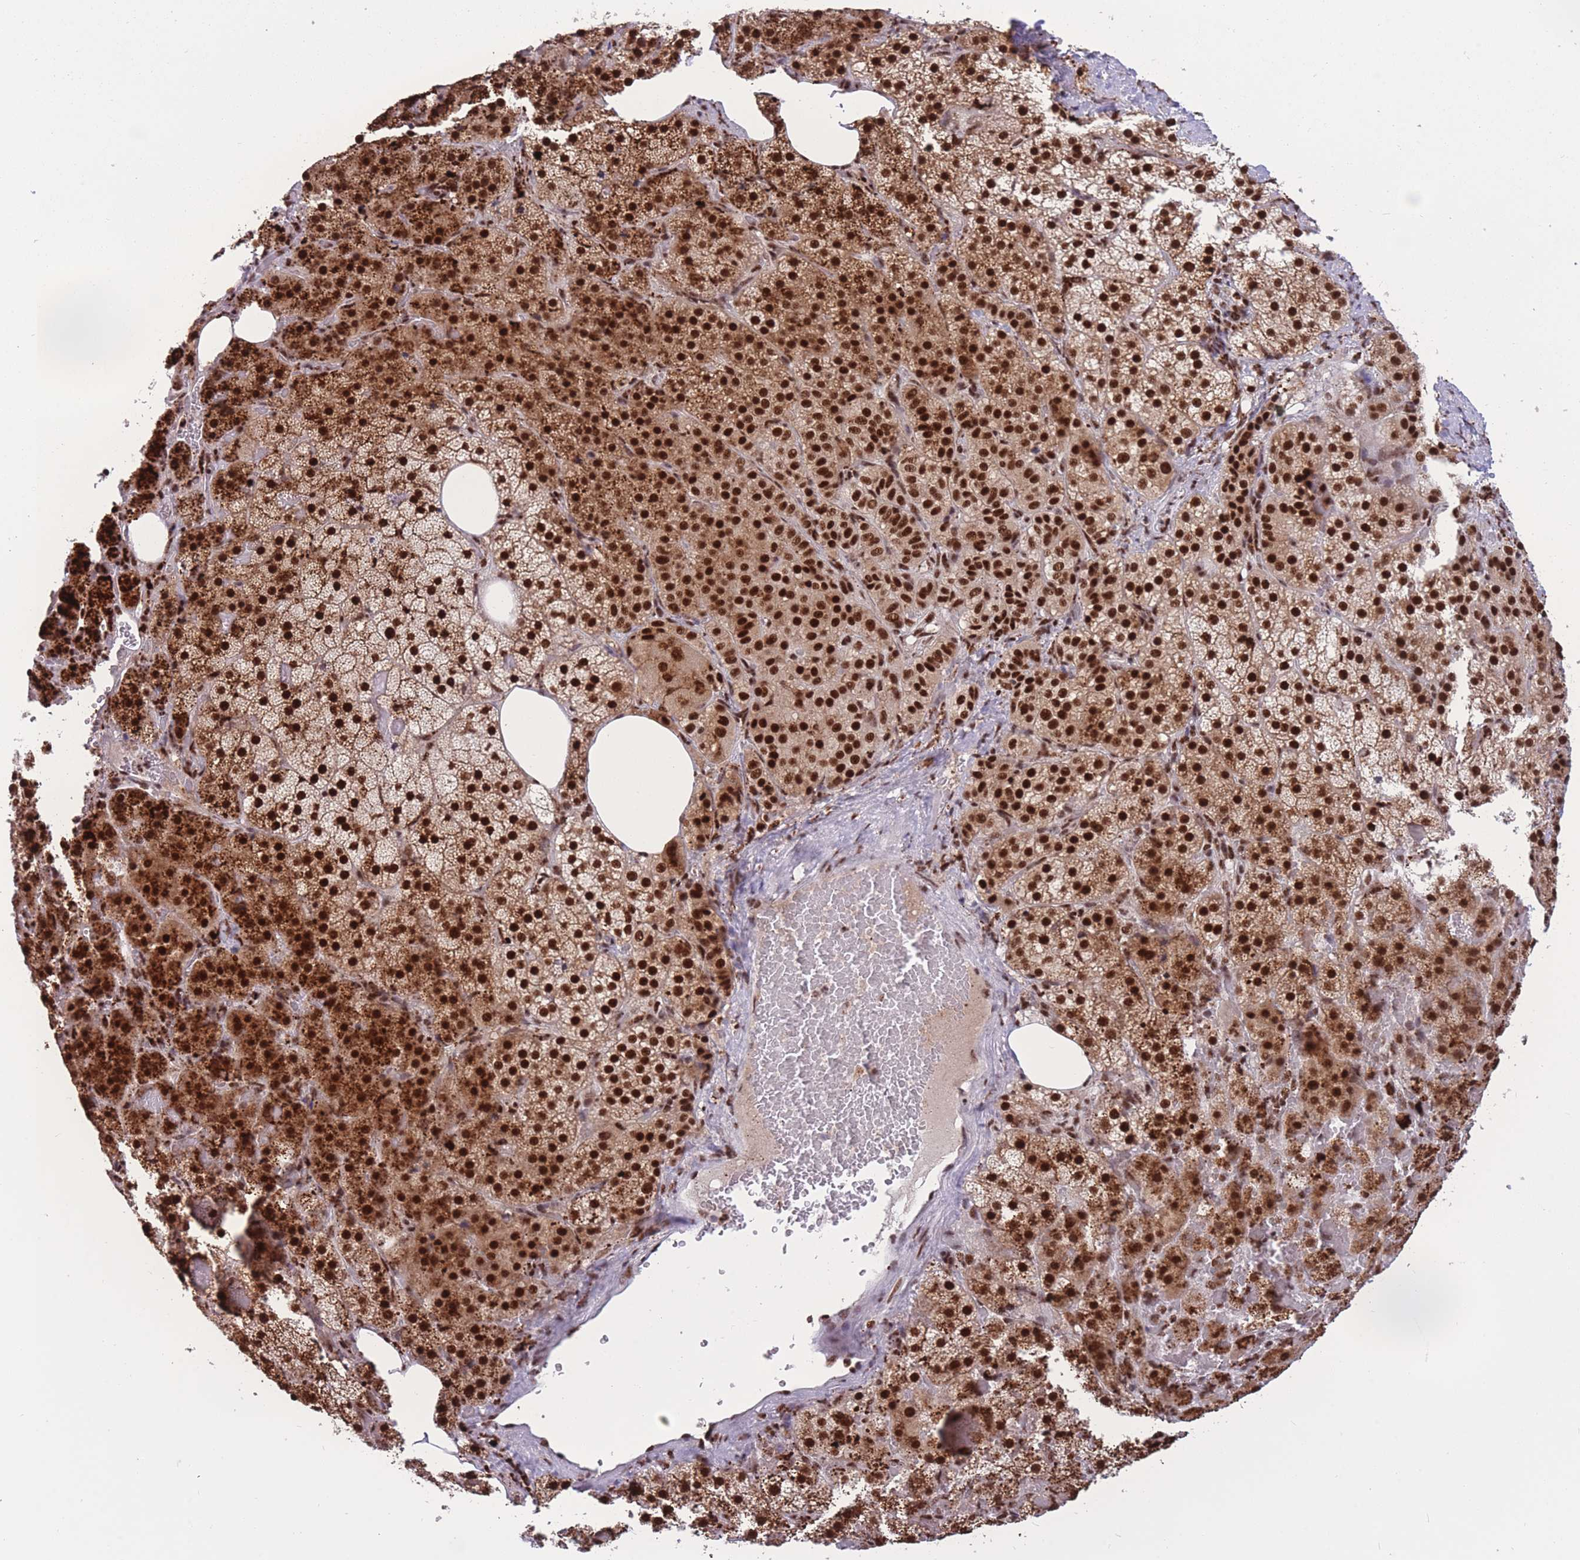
{"staining": {"intensity": "strong", "quantity": ">75%", "location": "cytoplasmic/membranous,nuclear"}, "tissue": "adrenal gland", "cell_type": "Glandular cells", "image_type": "normal", "snomed": [{"axis": "morphology", "description": "Normal tissue, NOS"}, {"axis": "topography", "description": "Adrenal gland"}], "caption": "Benign adrenal gland demonstrates strong cytoplasmic/membranous,nuclear staining in approximately >75% of glandular cells, visualized by immunohistochemistry.", "gene": "PRPF19", "patient": {"sex": "female", "age": 59}}